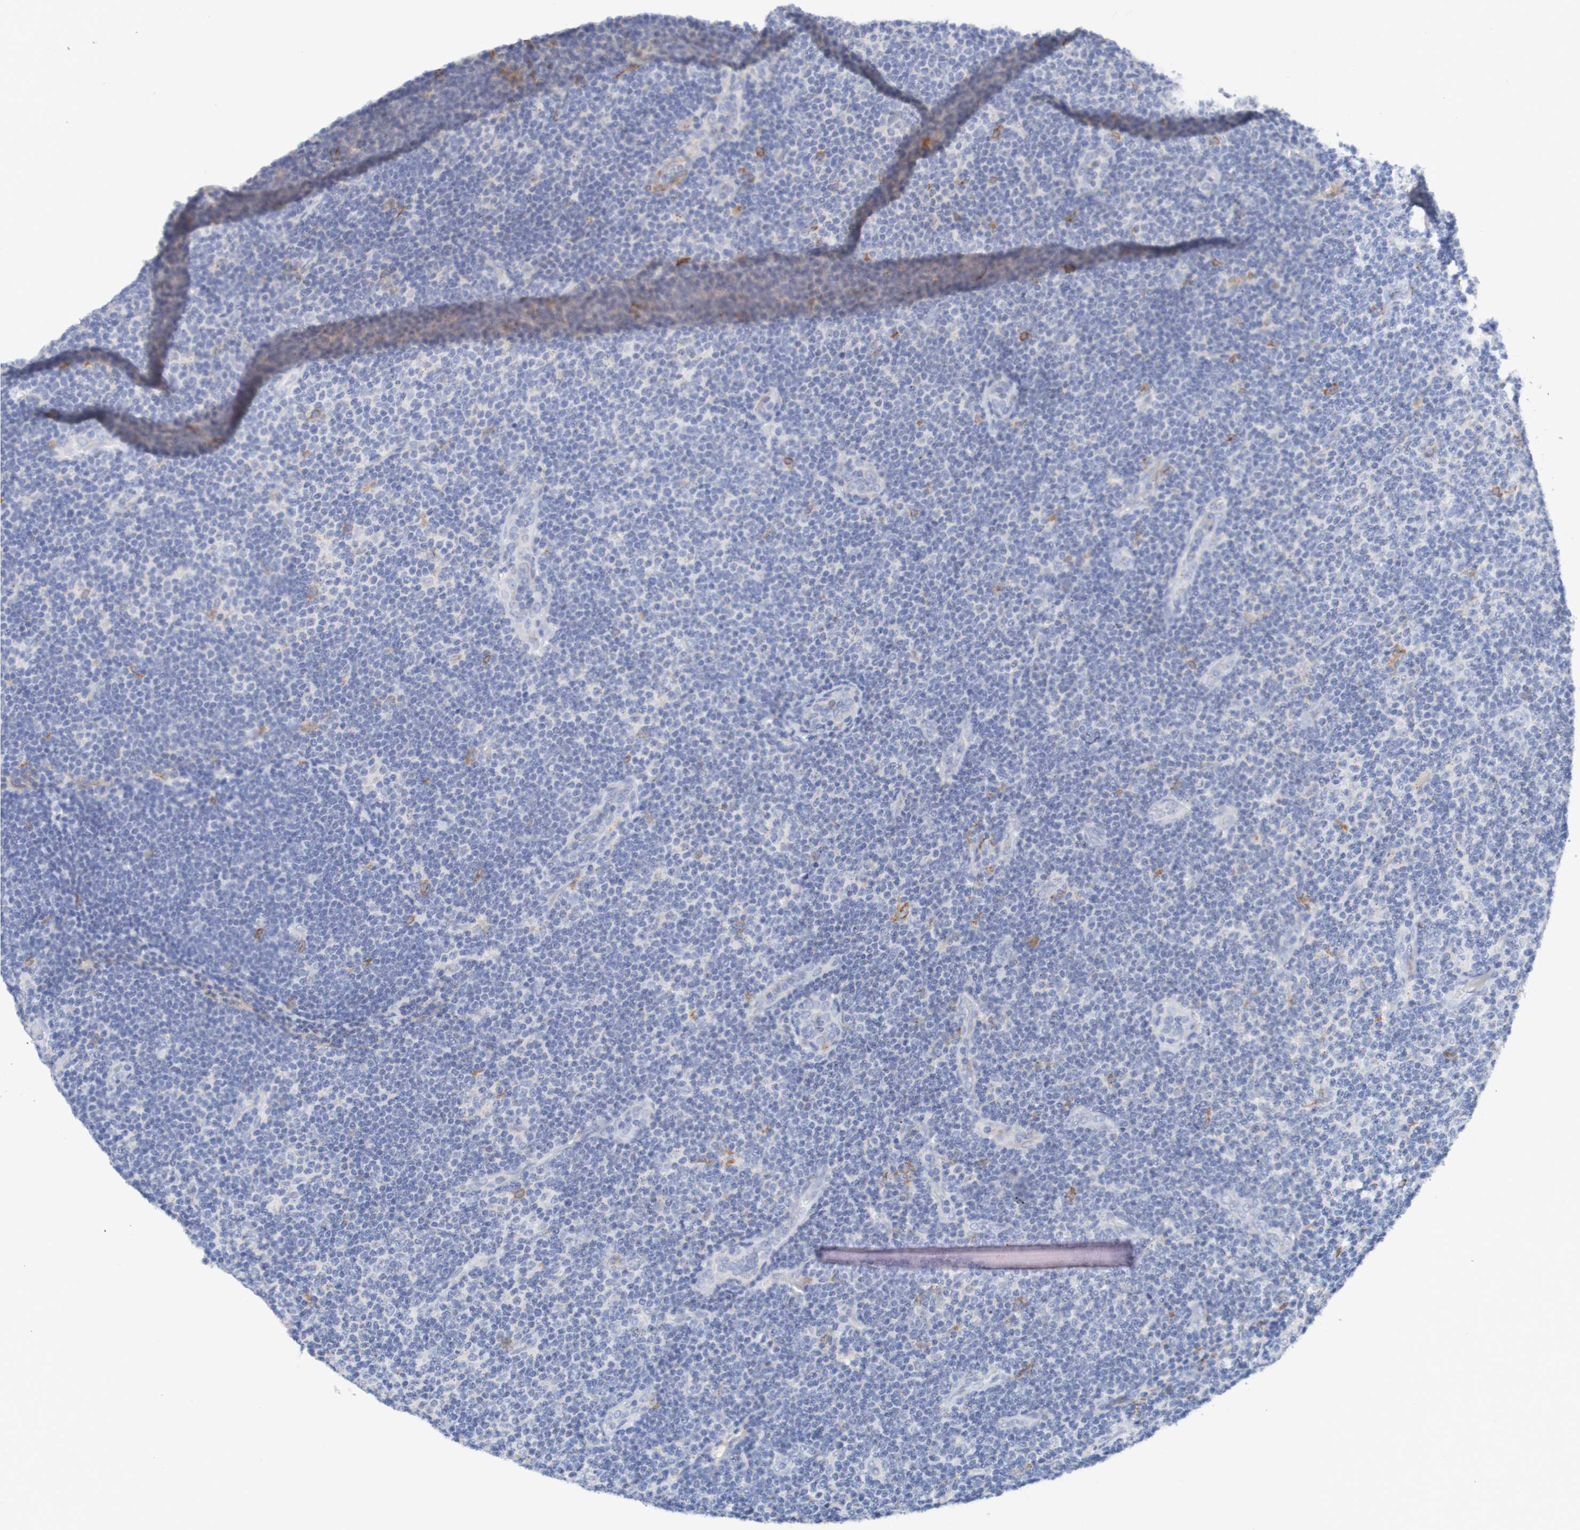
{"staining": {"intensity": "negative", "quantity": "none", "location": "none"}, "tissue": "lymphoma", "cell_type": "Tumor cells", "image_type": "cancer", "snomed": [{"axis": "morphology", "description": "Malignant lymphoma, non-Hodgkin's type, Low grade"}, {"axis": "topography", "description": "Lymph node"}], "caption": "High power microscopy photomicrograph of an IHC micrograph of malignant lymphoma, non-Hodgkin's type (low-grade), revealing no significant staining in tumor cells.", "gene": "SEZ6", "patient": {"sex": "male", "age": 83}}